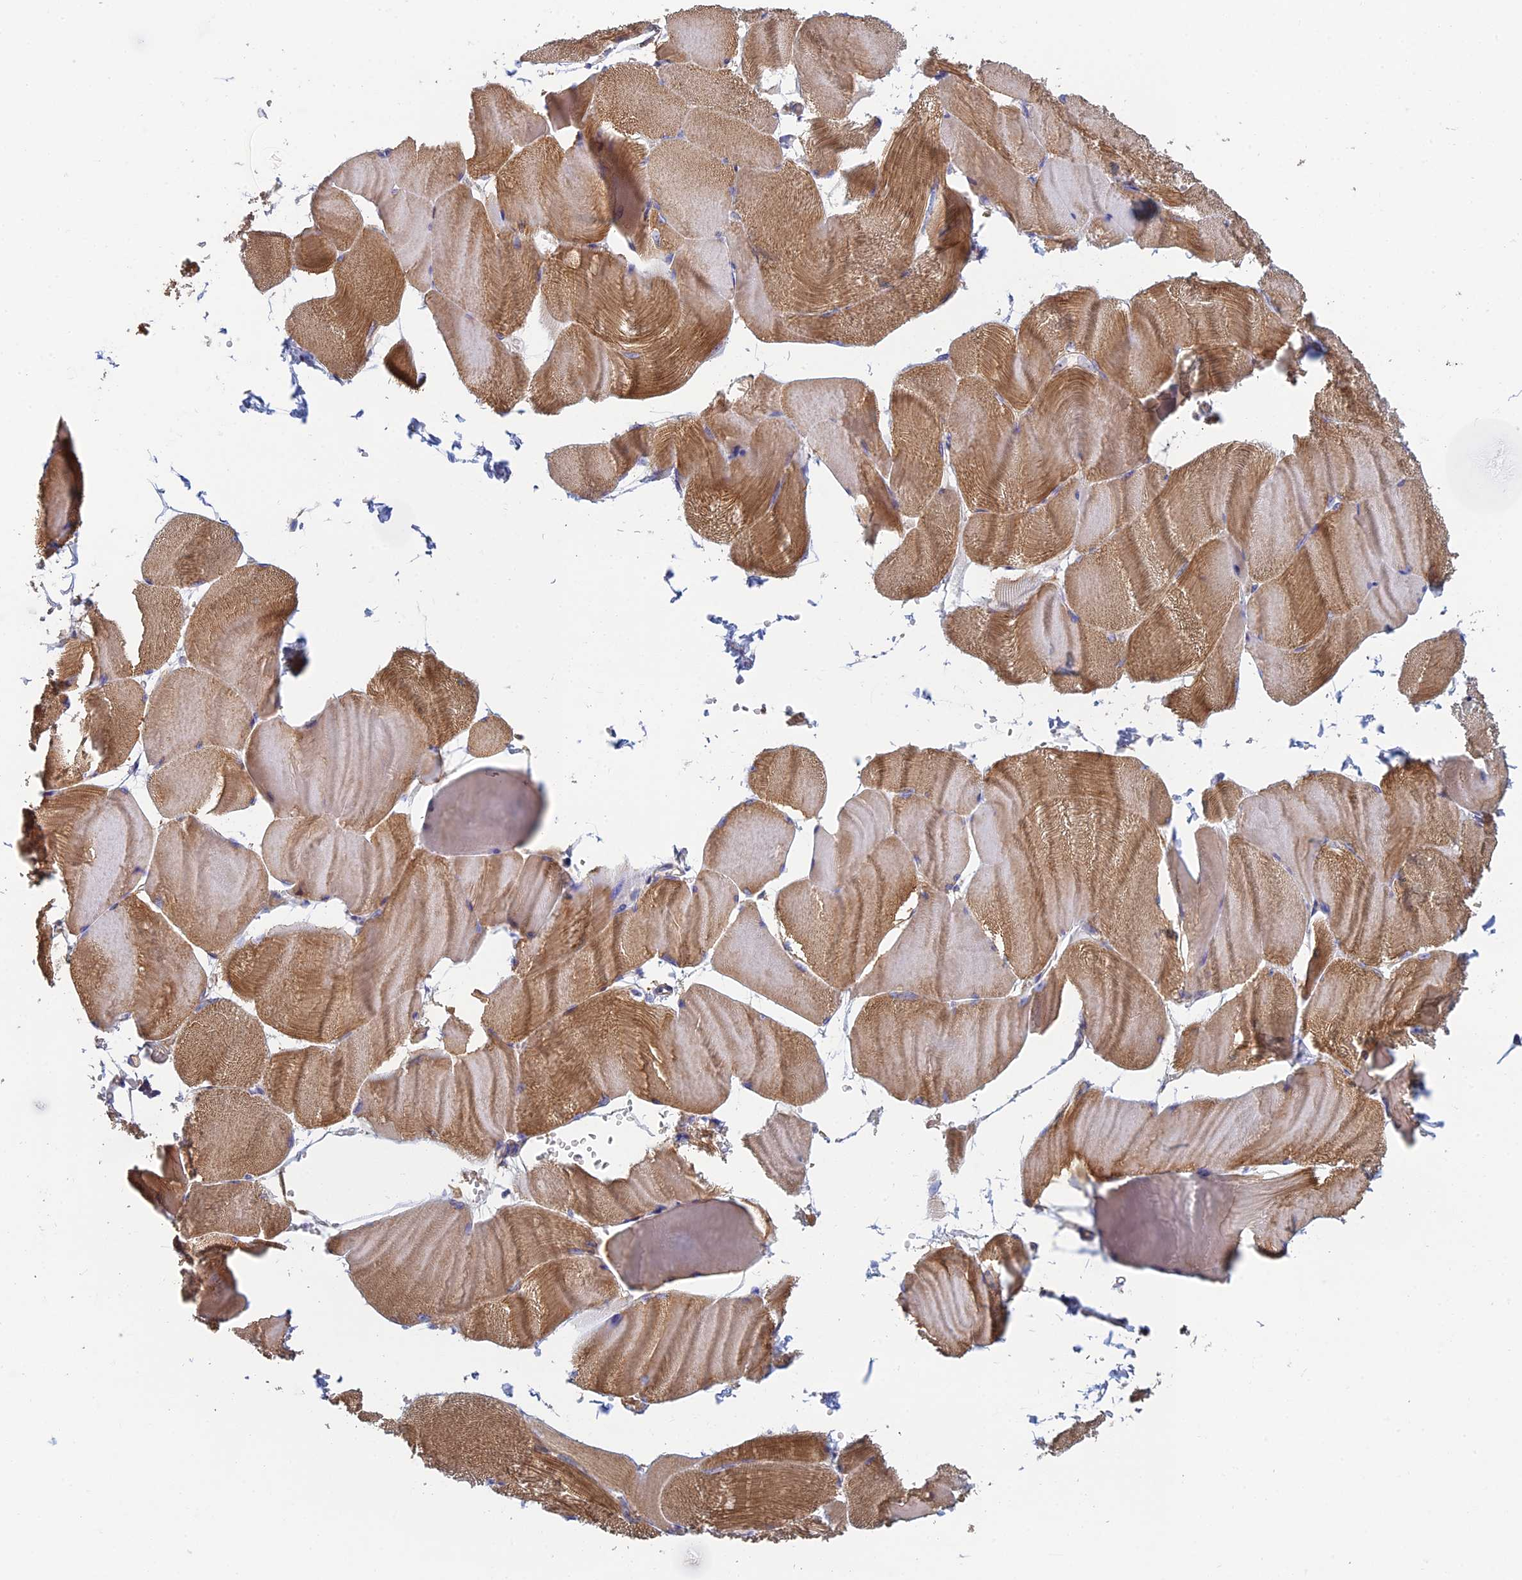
{"staining": {"intensity": "moderate", "quantity": ">75%", "location": "cytoplasmic/membranous"}, "tissue": "skeletal muscle", "cell_type": "Myocytes", "image_type": "normal", "snomed": [{"axis": "morphology", "description": "Normal tissue, NOS"}, {"axis": "morphology", "description": "Basal cell carcinoma"}, {"axis": "topography", "description": "Skeletal muscle"}], "caption": "Normal skeletal muscle reveals moderate cytoplasmic/membranous positivity in about >75% of myocytes, visualized by immunohistochemistry. (Brightfield microscopy of DAB IHC at high magnification).", "gene": "PCDHA5", "patient": {"sex": "female", "age": 64}}